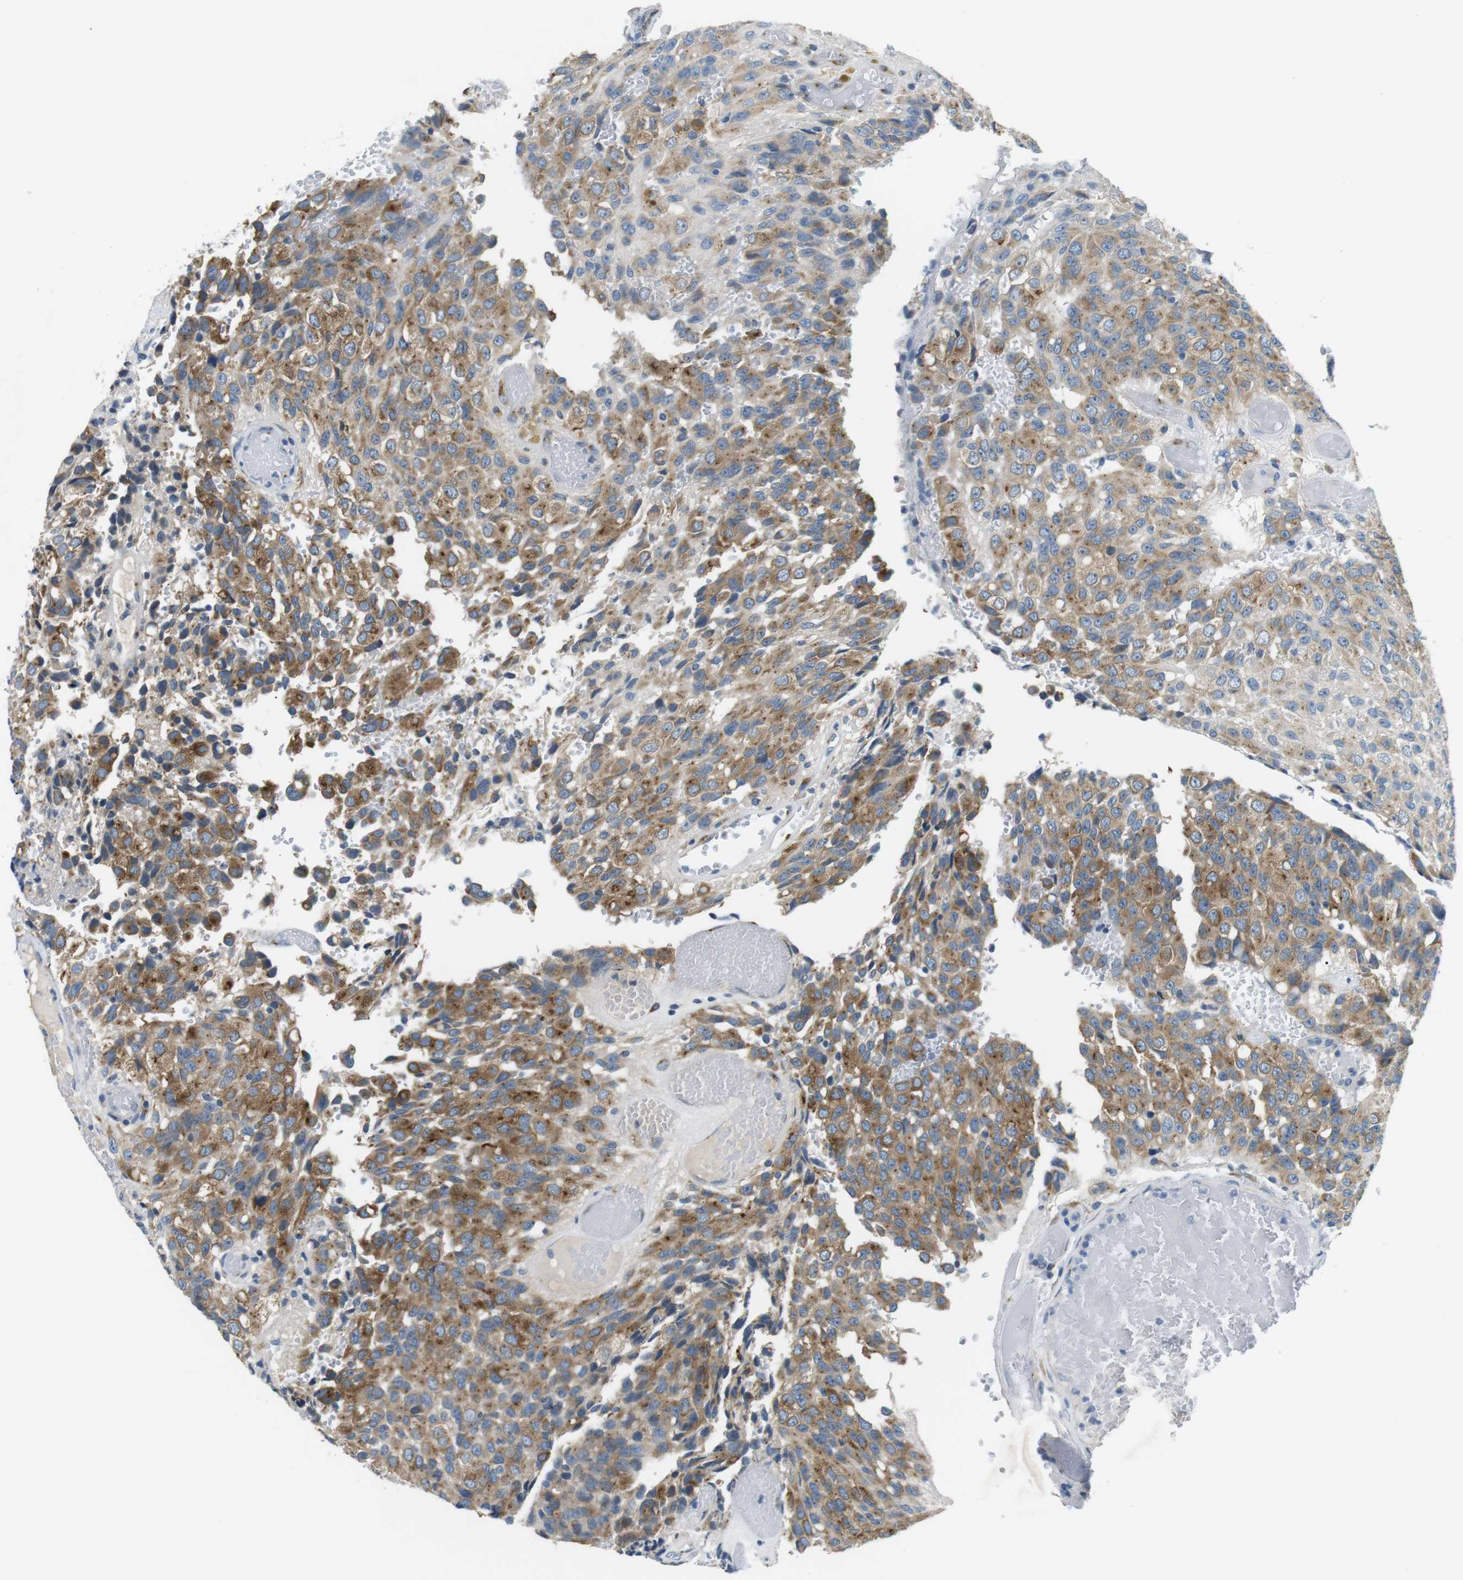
{"staining": {"intensity": "moderate", "quantity": ">75%", "location": "cytoplasmic/membranous"}, "tissue": "glioma", "cell_type": "Tumor cells", "image_type": "cancer", "snomed": [{"axis": "morphology", "description": "Glioma, malignant, High grade"}, {"axis": "topography", "description": "Brain"}], "caption": "Immunohistochemical staining of high-grade glioma (malignant) exhibits medium levels of moderate cytoplasmic/membranous staining in approximately >75% of tumor cells.", "gene": "UNC5CL", "patient": {"sex": "male", "age": 32}}